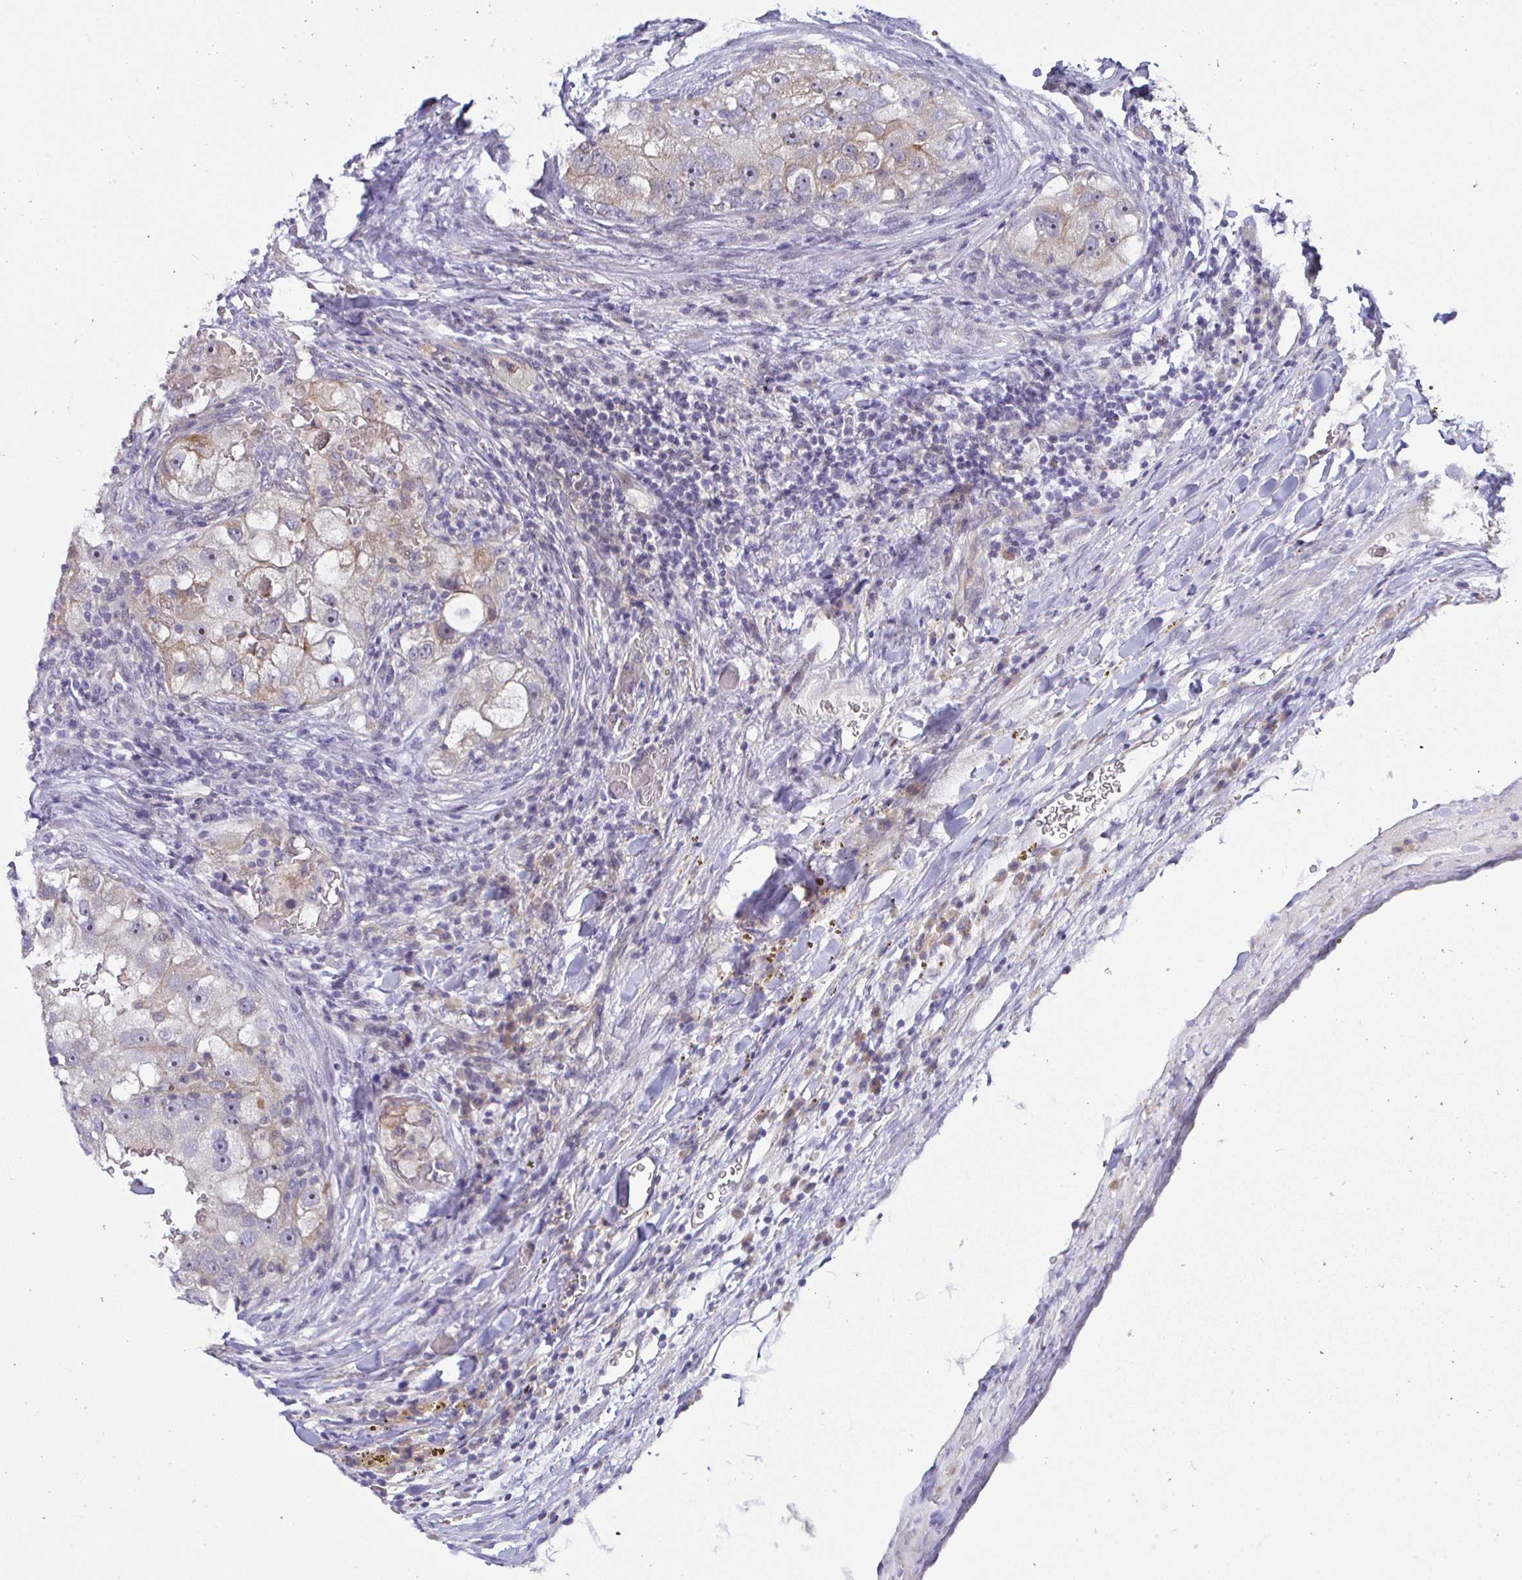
{"staining": {"intensity": "weak", "quantity": "<25%", "location": "cytoplasmic/membranous"}, "tissue": "renal cancer", "cell_type": "Tumor cells", "image_type": "cancer", "snomed": [{"axis": "morphology", "description": "Adenocarcinoma, NOS"}, {"axis": "topography", "description": "Kidney"}], "caption": "IHC histopathology image of renal adenocarcinoma stained for a protein (brown), which reveals no positivity in tumor cells.", "gene": "SIRPA", "patient": {"sex": "male", "age": 63}}